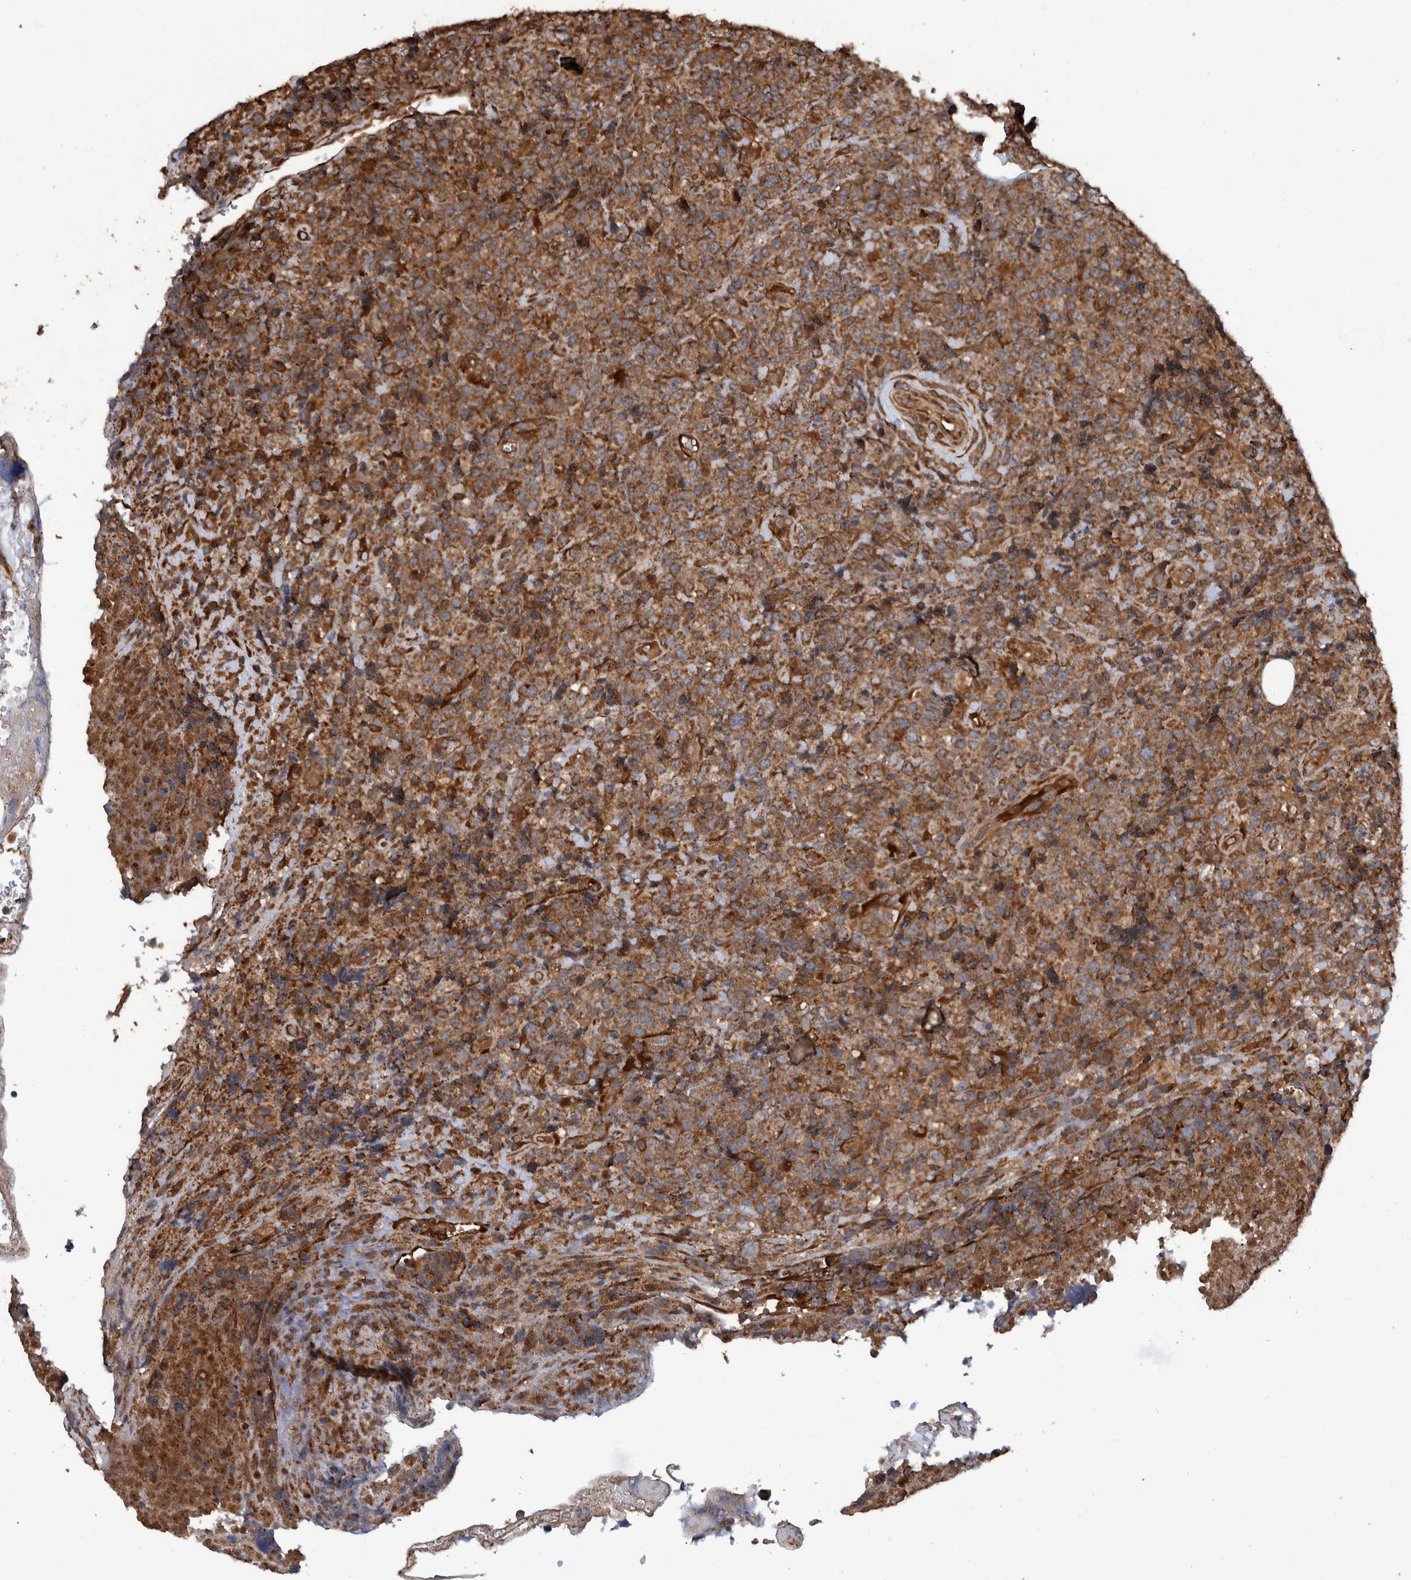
{"staining": {"intensity": "strong", "quantity": ">75%", "location": "cytoplasmic/membranous"}, "tissue": "lymphoma", "cell_type": "Tumor cells", "image_type": "cancer", "snomed": [{"axis": "morphology", "description": "Malignant lymphoma, non-Hodgkin's type, High grade"}, {"axis": "topography", "description": "Lymph node"}], "caption": "Malignant lymphoma, non-Hodgkin's type (high-grade) was stained to show a protein in brown. There is high levels of strong cytoplasmic/membranous staining in approximately >75% of tumor cells. Nuclei are stained in blue.", "gene": "TRIM16", "patient": {"sex": "male", "age": 13}}